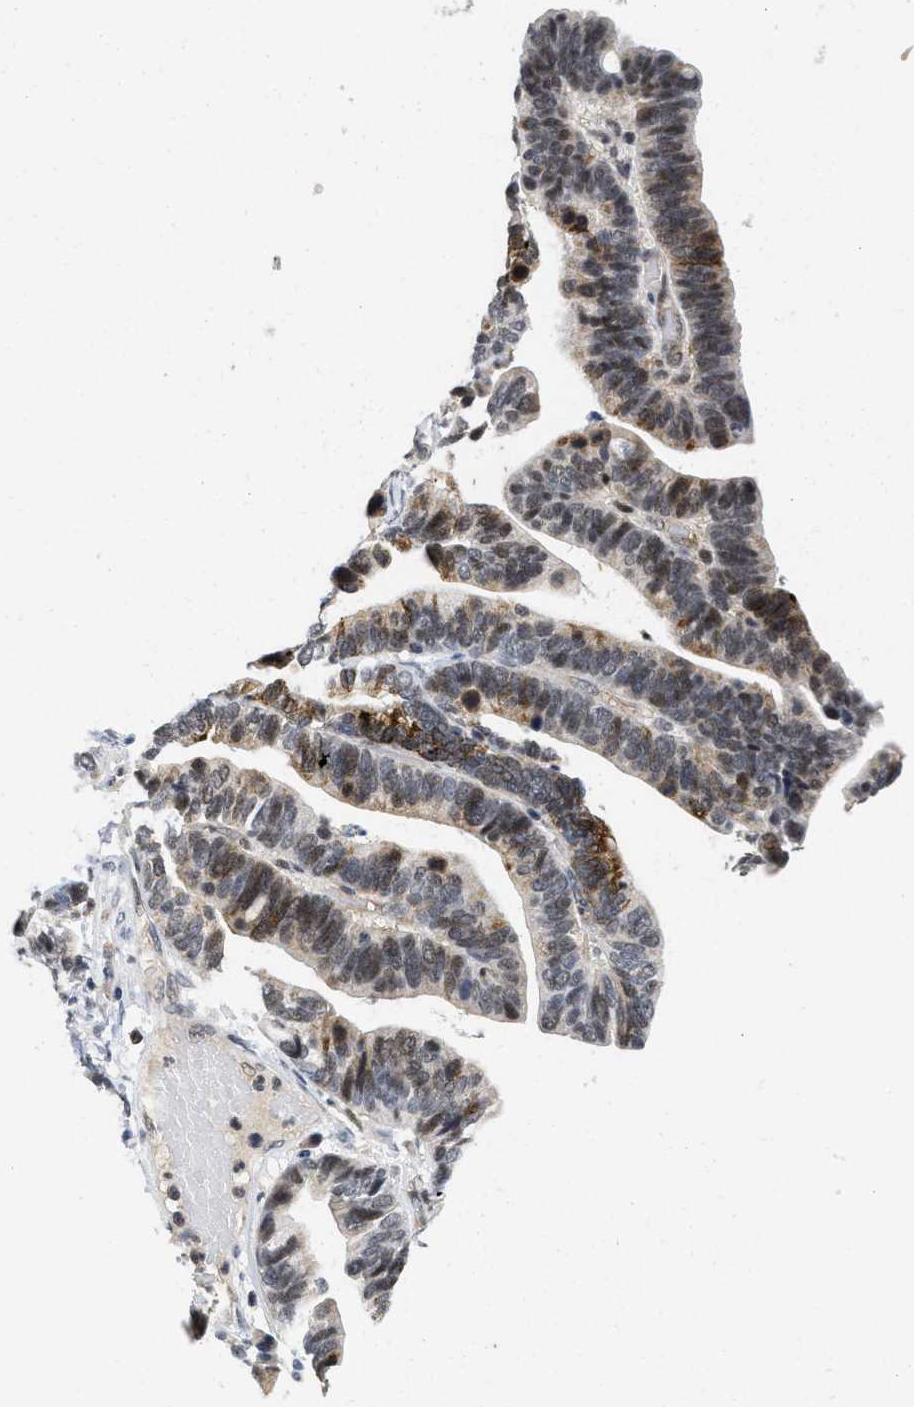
{"staining": {"intensity": "moderate", "quantity": "25%-75%", "location": "cytoplasmic/membranous,nuclear"}, "tissue": "ovarian cancer", "cell_type": "Tumor cells", "image_type": "cancer", "snomed": [{"axis": "morphology", "description": "Cystadenocarcinoma, serous, NOS"}, {"axis": "topography", "description": "Ovary"}], "caption": "Immunohistochemistry (IHC) of ovarian serous cystadenocarcinoma demonstrates medium levels of moderate cytoplasmic/membranous and nuclear expression in approximately 25%-75% of tumor cells.", "gene": "HIF1A", "patient": {"sex": "female", "age": 56}}